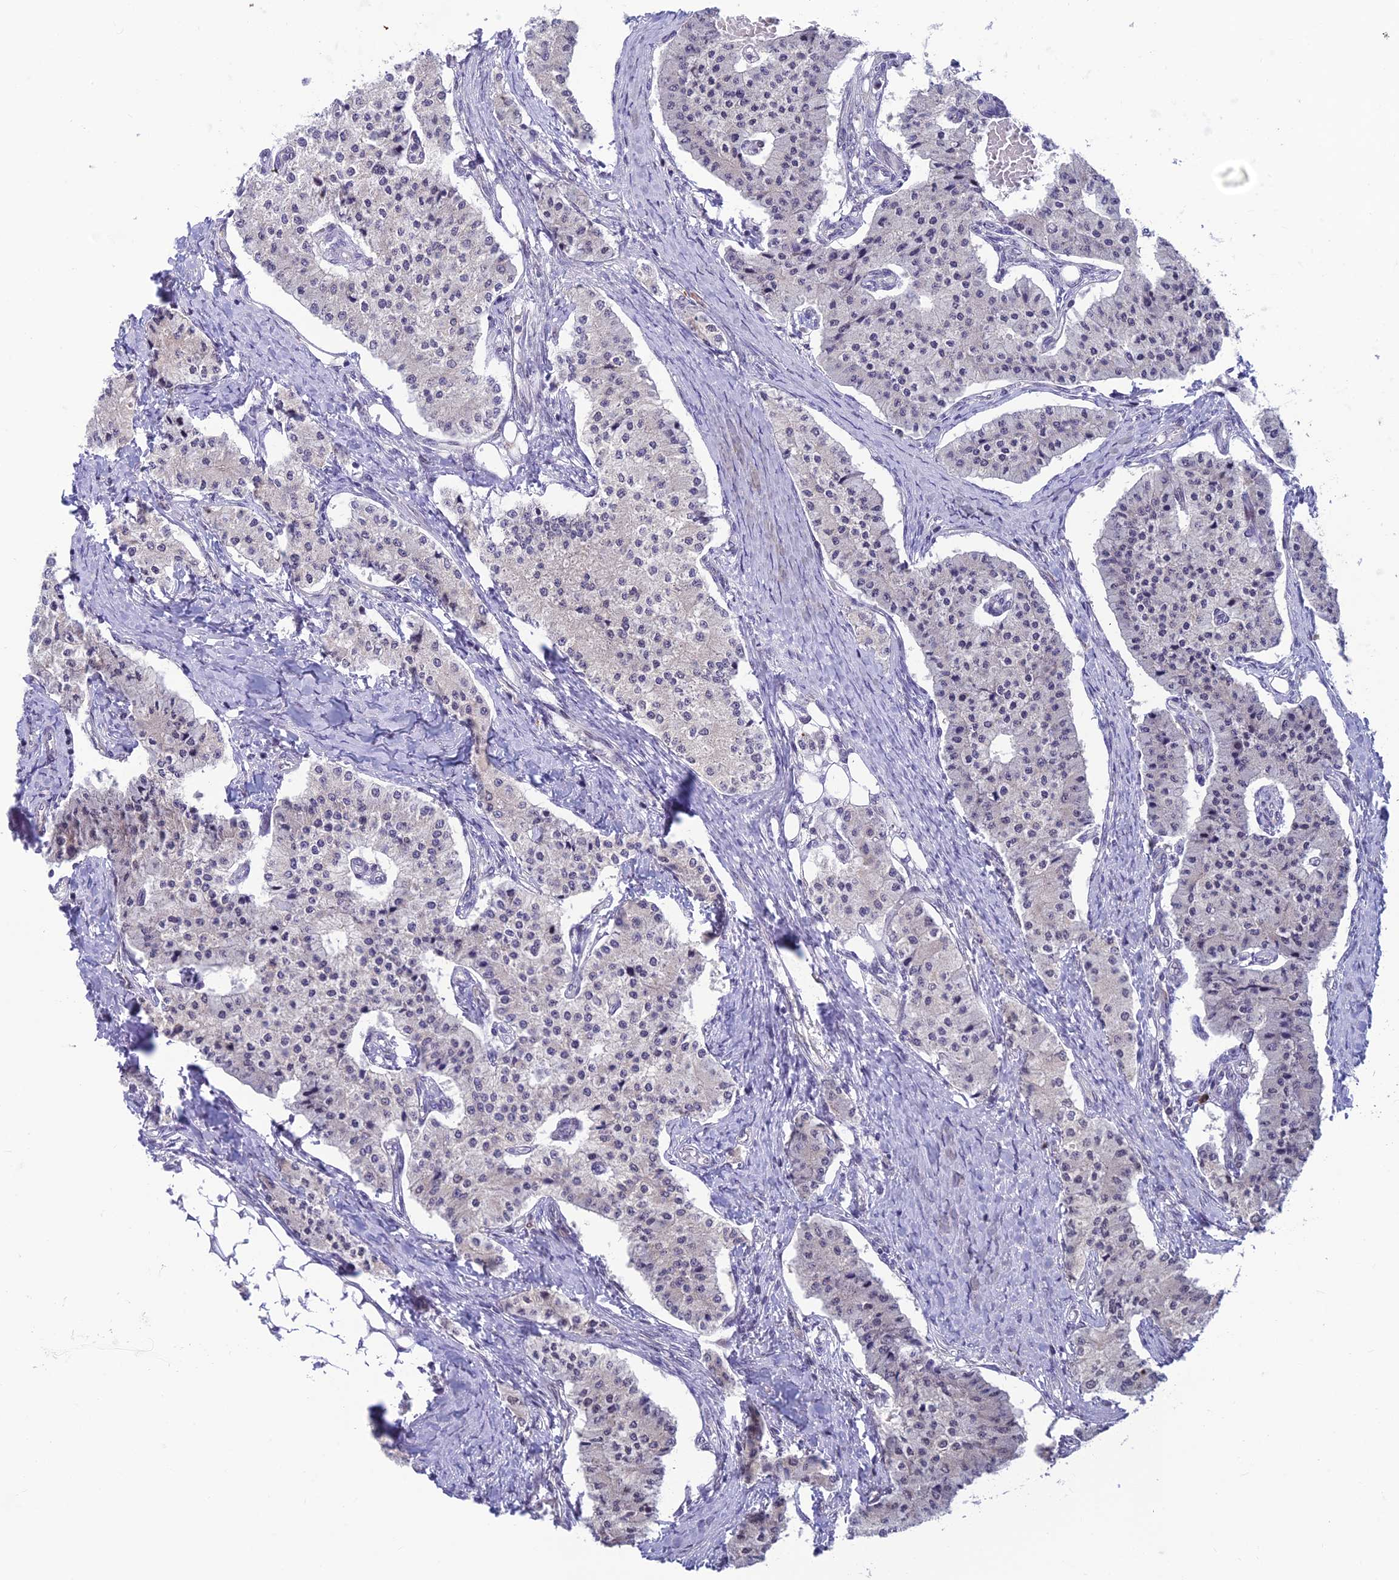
{"staining": {"intensity": "negative", "quantity": "none", "location": "none"}, "tissue": "carcinoid", "cell_type": "Tumor cells", "image_type": "cancer", "snomed": [{"axis": "morphology", "description": "Carcinoid, malignant, NOS"}, {"axis": "topography", "description": "Colon"}], "caption": "Immunohistochemistry image of neoplastic tissue: human carcinoid stained with DAB displays no significant protein positivity in tumor cells.", "gene": "KIAA1191", "patient": {"sex": "female", "age": 52}}